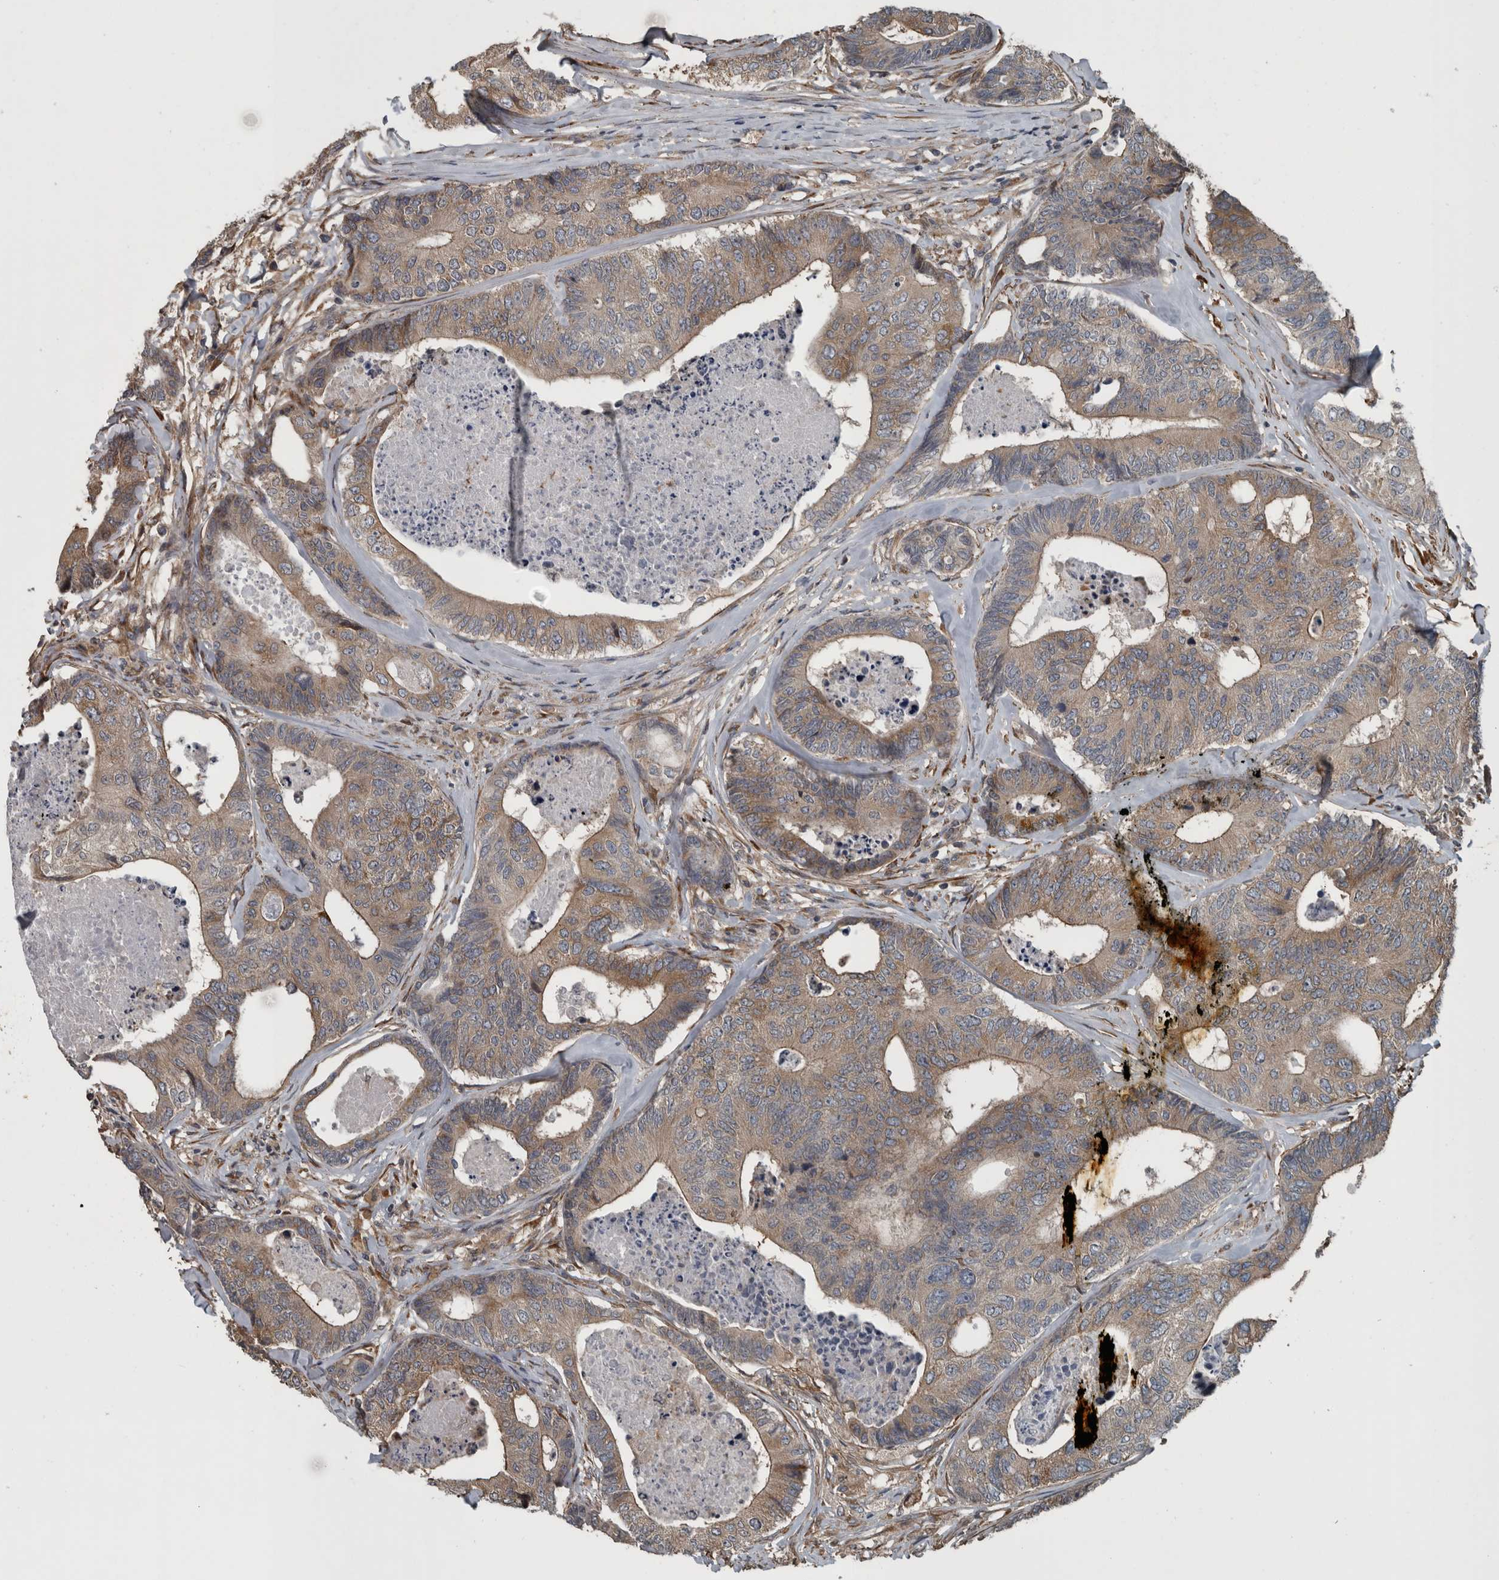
{"staining": {"intensity": "weak", "quantity": ">75%", "location": "cytoplasmic/membranous"}, "tissue": "colorectal cancer", "cell_type": "Tumor cells", "image_type": "cancer", "snomed": [{"axis": "morphology", "description": "Adenocarcinoma, NOS"}, {"axis": "topography", "description": "Colon"}], "caption": "This photomicrograph exhibits colorectal adenocarcinoma stained with immunohistochemistry (IHC) to label a protein in brown. The cytoplasmic/membranous of tumor cells show weak positivity for the protein. Nuclei are counter-stained blue.", "gene": "EXOC8", "patient": {"sex": "female", "age": 67}}